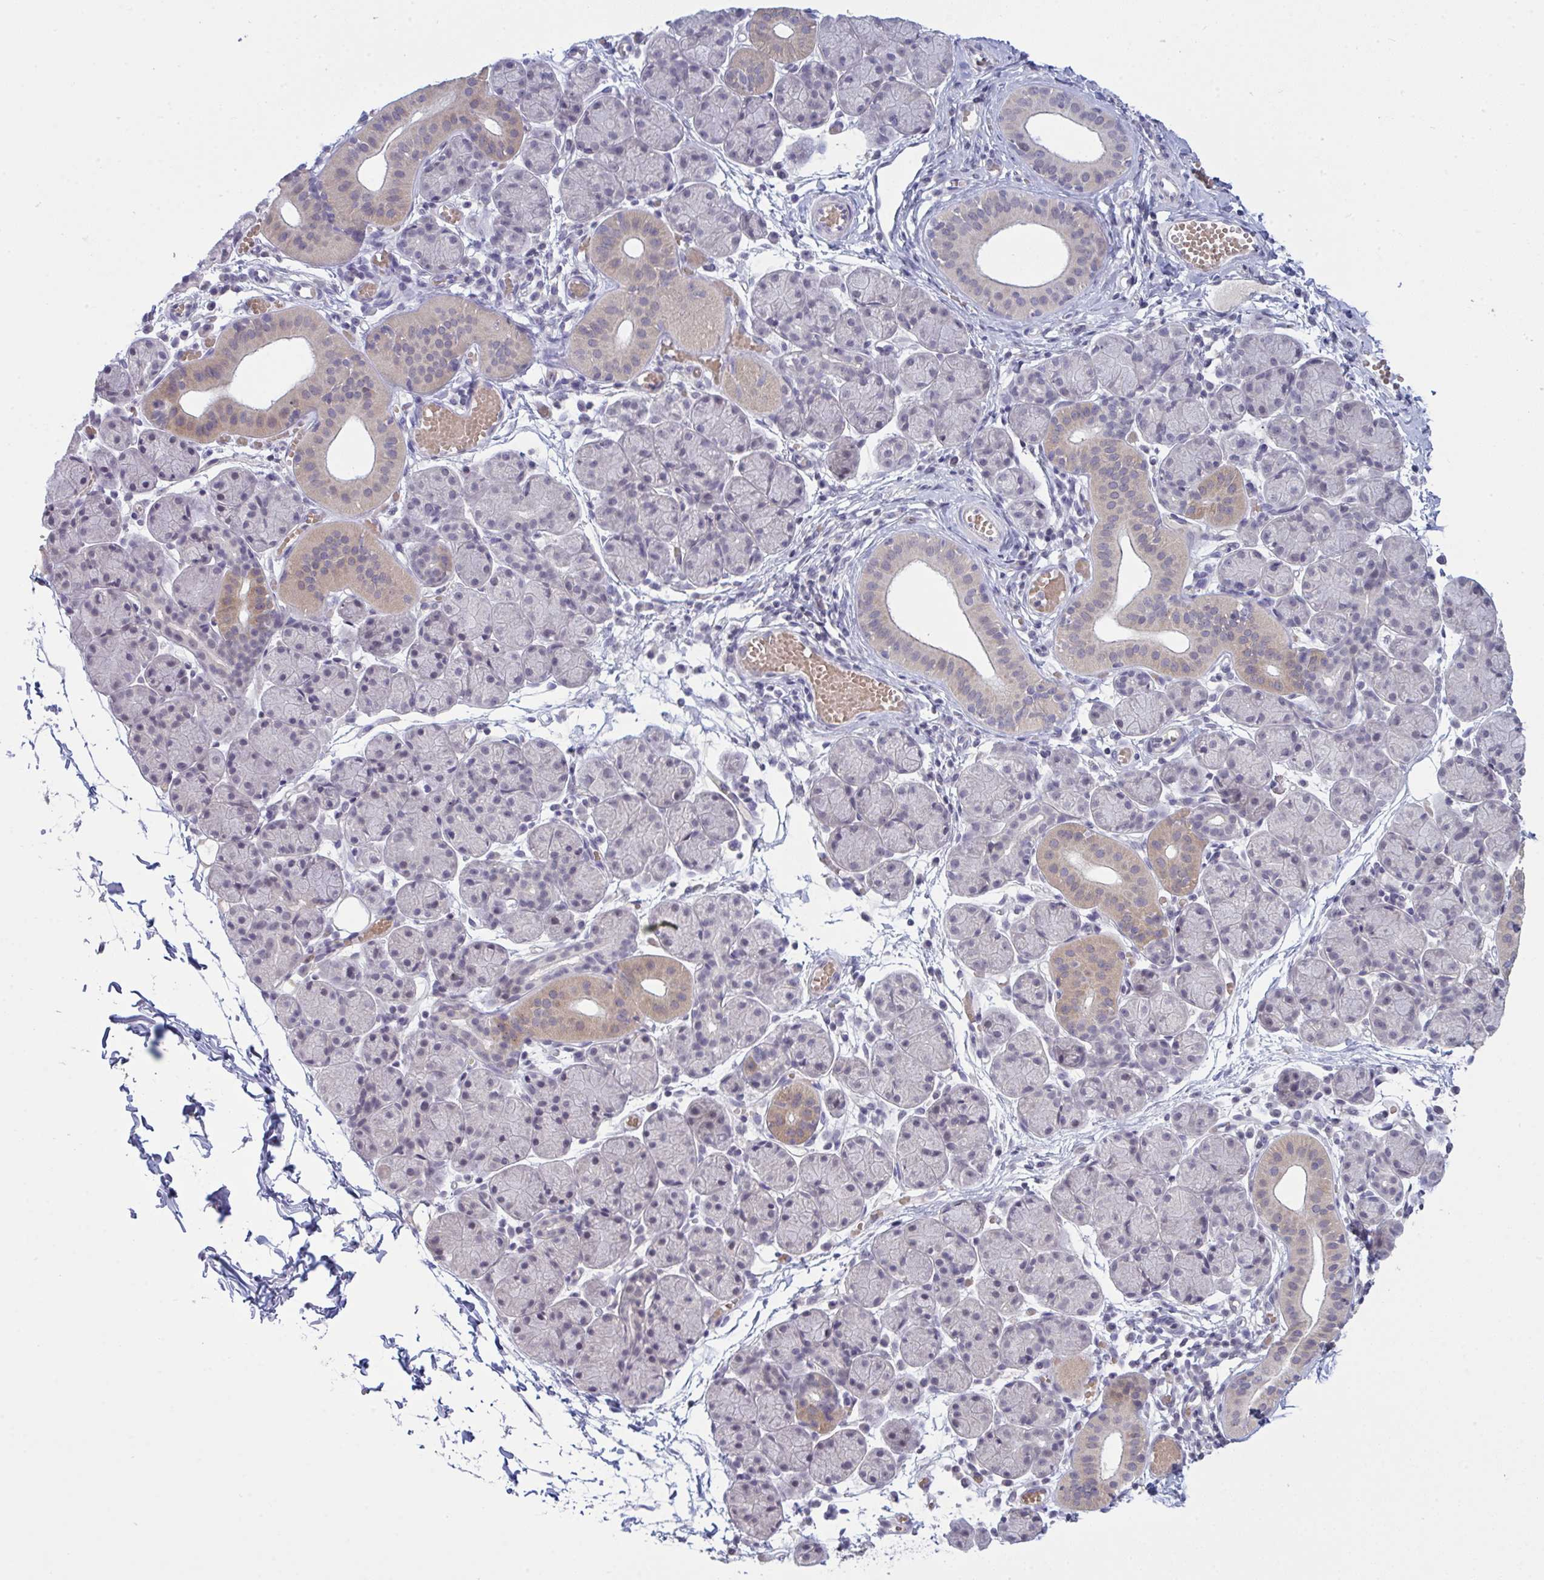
{"staining": {"intensity": "weak", "quantity": "25%-75%", "location": "cytoplasmic/membranous"}, "tissue": "salivary gland", "cell_type": "Glandular cells", "image_type": "normal", "snomed": [{"axis": "morphology", "description": "Normal tissue, NOS"}, {"axis": "morphology", "description": "Inflammation, NOS"}, {"axis": "topography", "description": "Lymph node"}, {"axis": "topography", "description": "Salivary gland"}], "caption": "This is a photomicrograph of immunohistochemistry staining of normal salivary gland, which shows weak expression in the cytoplasmic/membranous of glandular cells.", "gene": "ZNF784", "patient": {"sex": "male", "age": 3}}